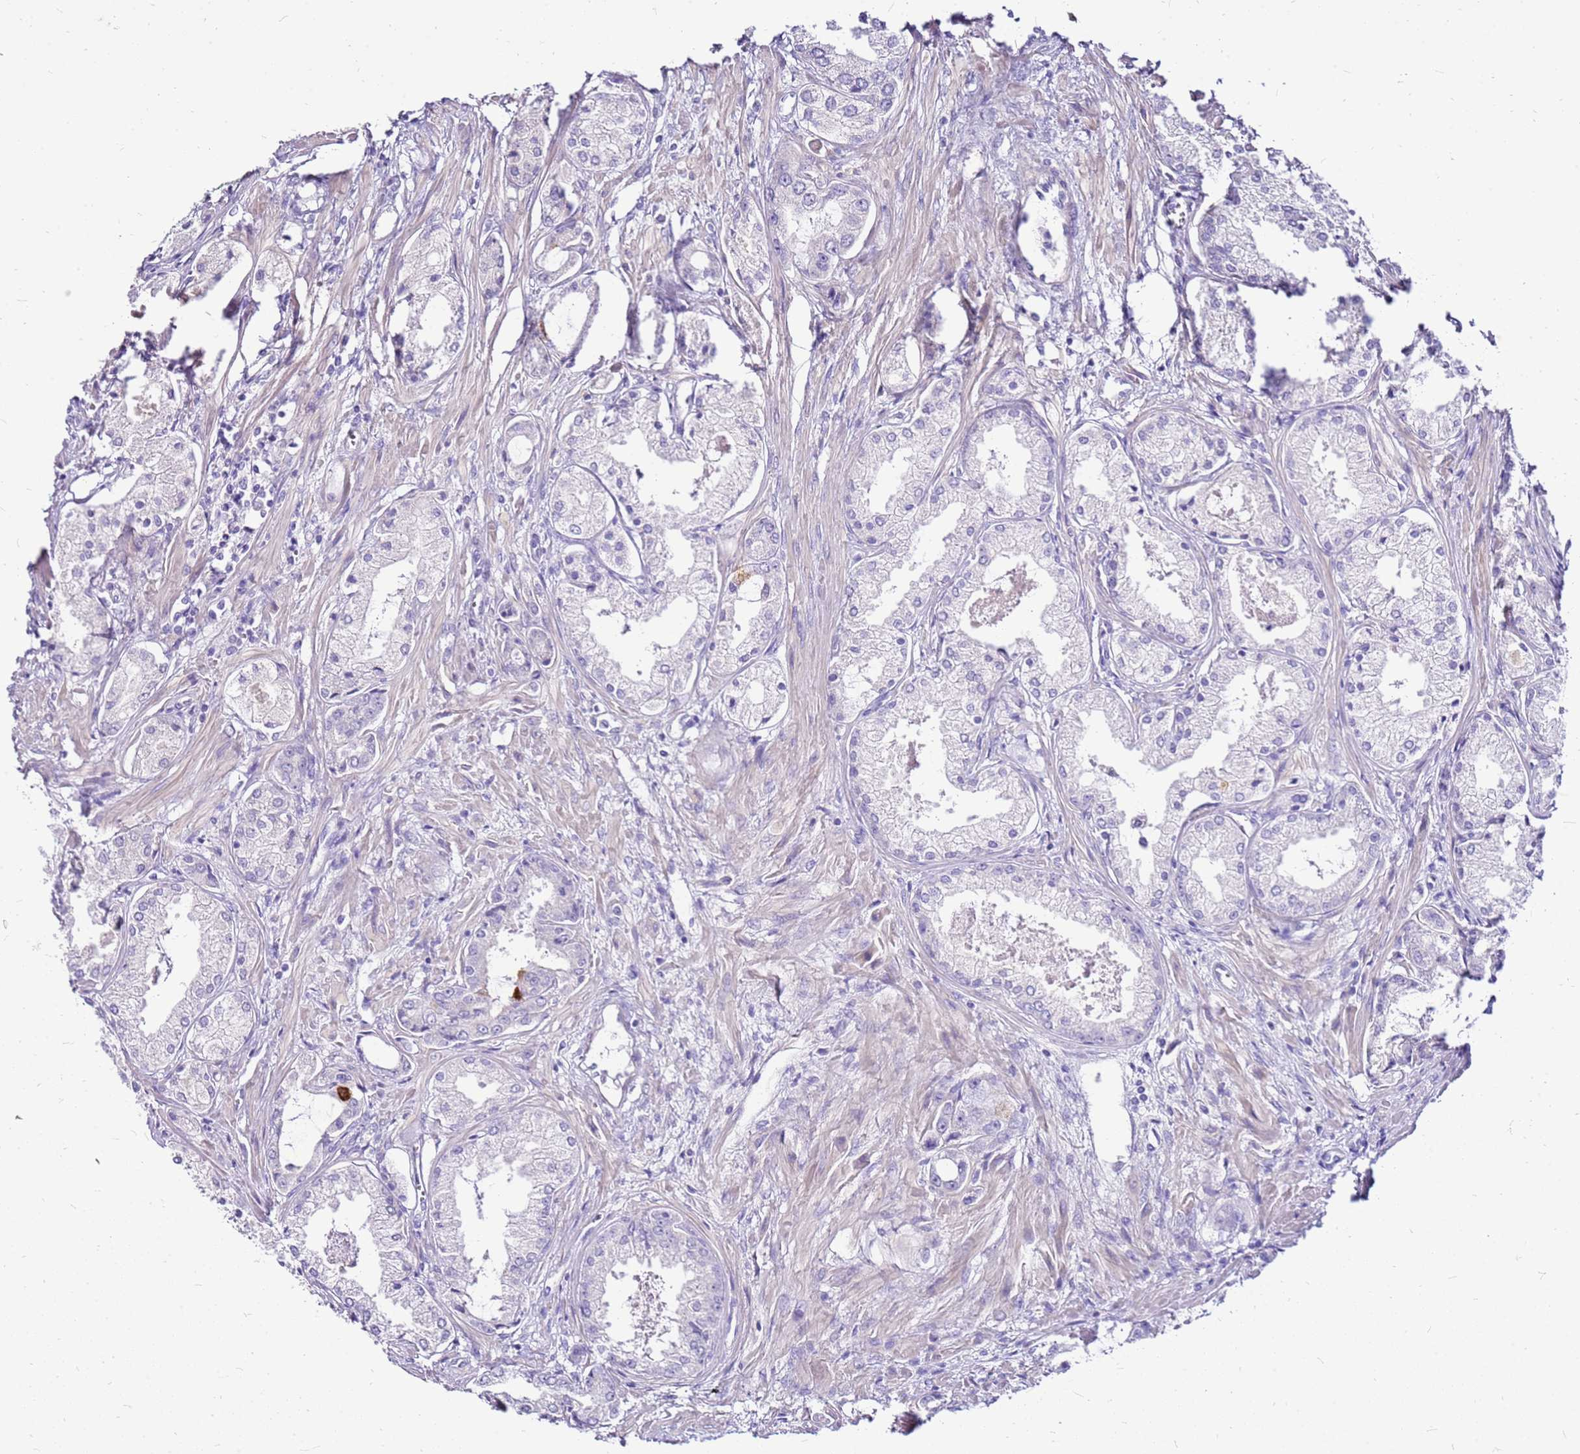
{"staining": {"intensity": "negative", "quantity": "none", "location": "none"}, "tissue": "prostate cancer", "cell_type": "Tumor cells", "image_type": "cancer", "snomed": [{"axis": "morphology", "description": "Adenocarcinoma, Low grade"}, {"axis": "topography", "description": "Prostate"}], "caption": "There is no significant staining in tumor cells of prostate low-grade adenocarcinoma.", "gene": "DCDC2B", "patient": {"sex": "male", "age": 68}}